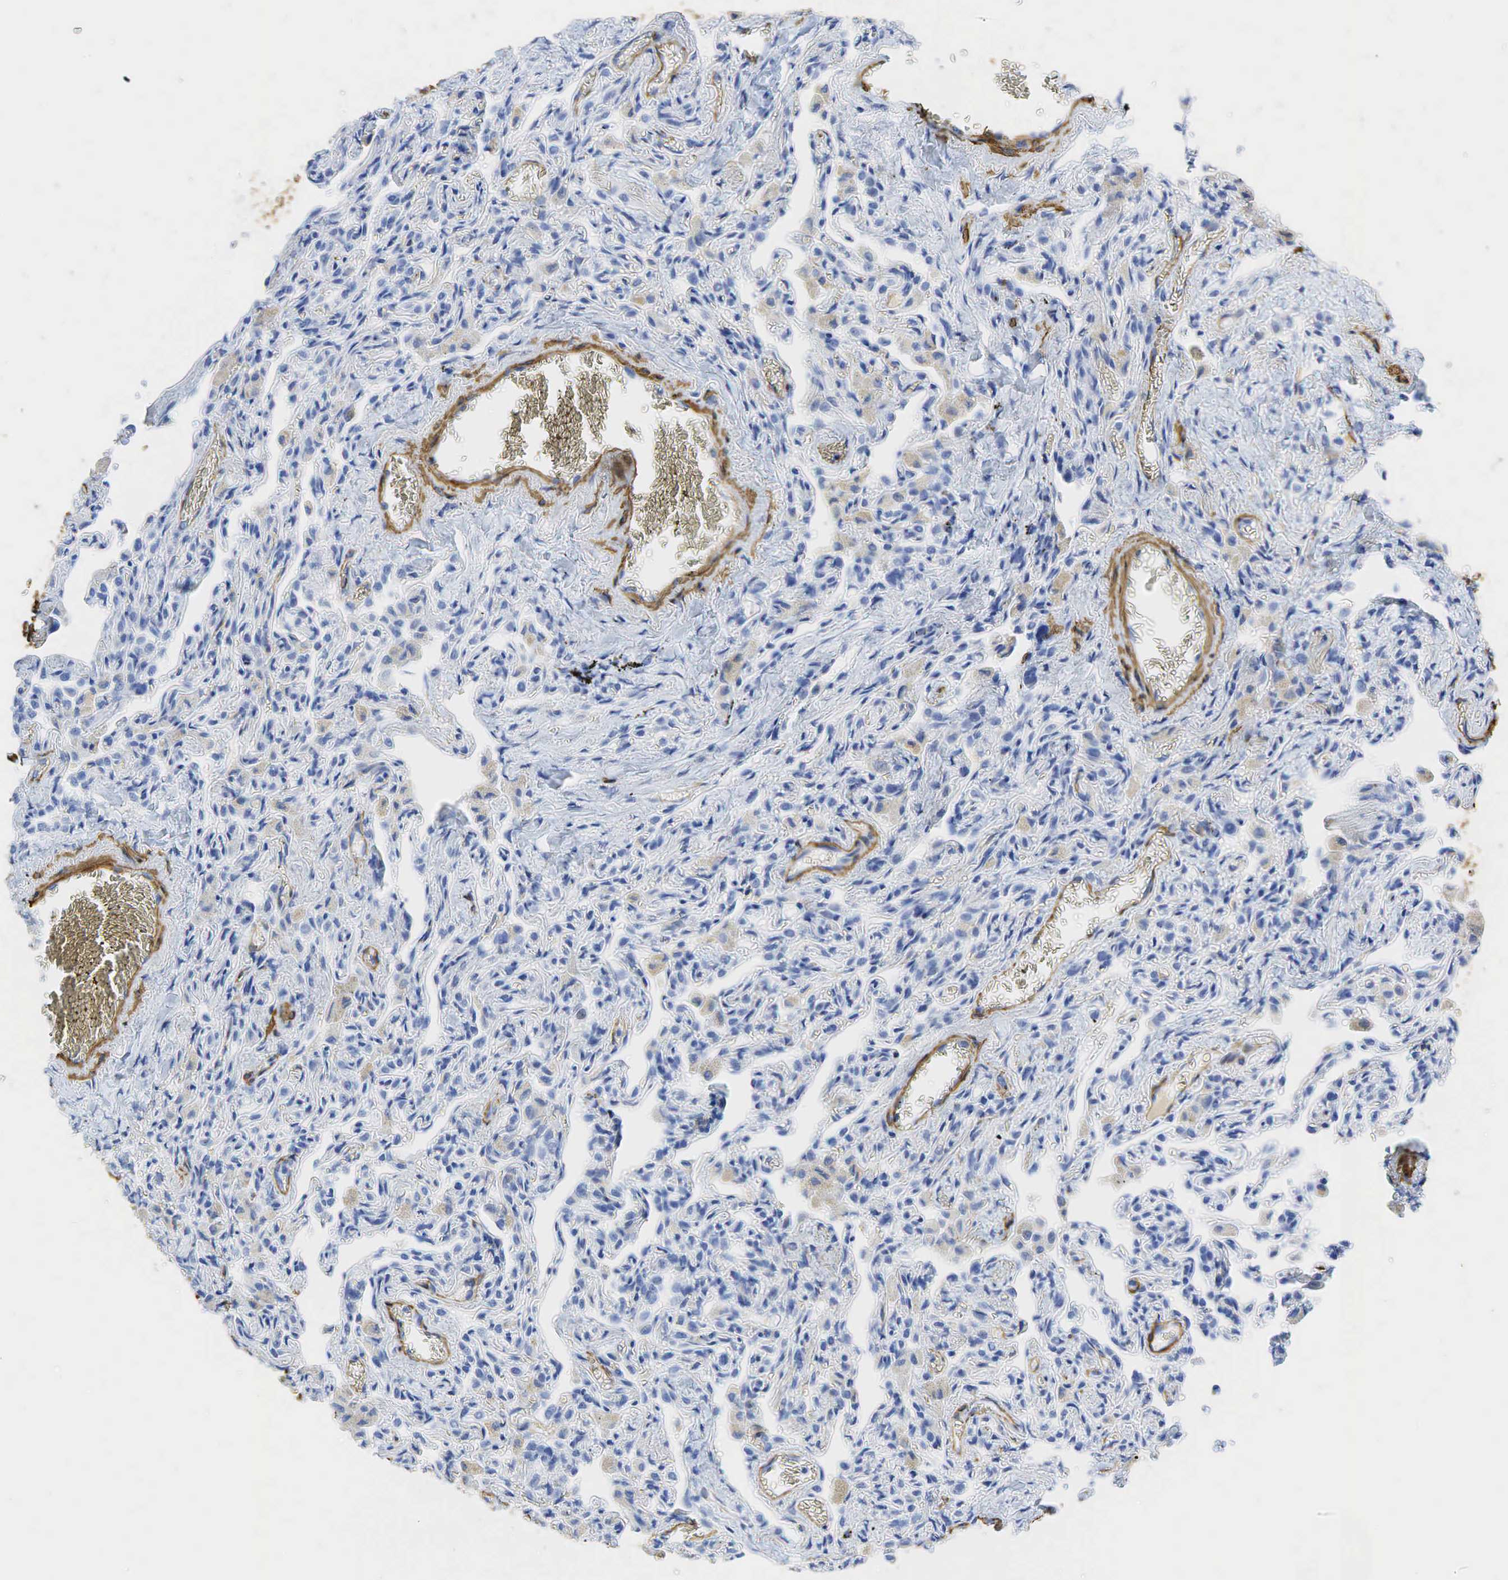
{"staining": {"intensity": "negative", "quantity": "none", "location": "none"}, "tissue": "lung", "cell_type": "Alveolar cells", "image_type": "normal", "snomed": [{"axis": "morphology", "description": "Normal tissue, NOS"}, {"axis": "topography", "description": "Lung"}], "caption": "Human lung stained for a protein using immunohistochemistry shows no expression in alveolar cells.", "gene": "ACTA1", "patient": {"sex": "male", "age": 73}}